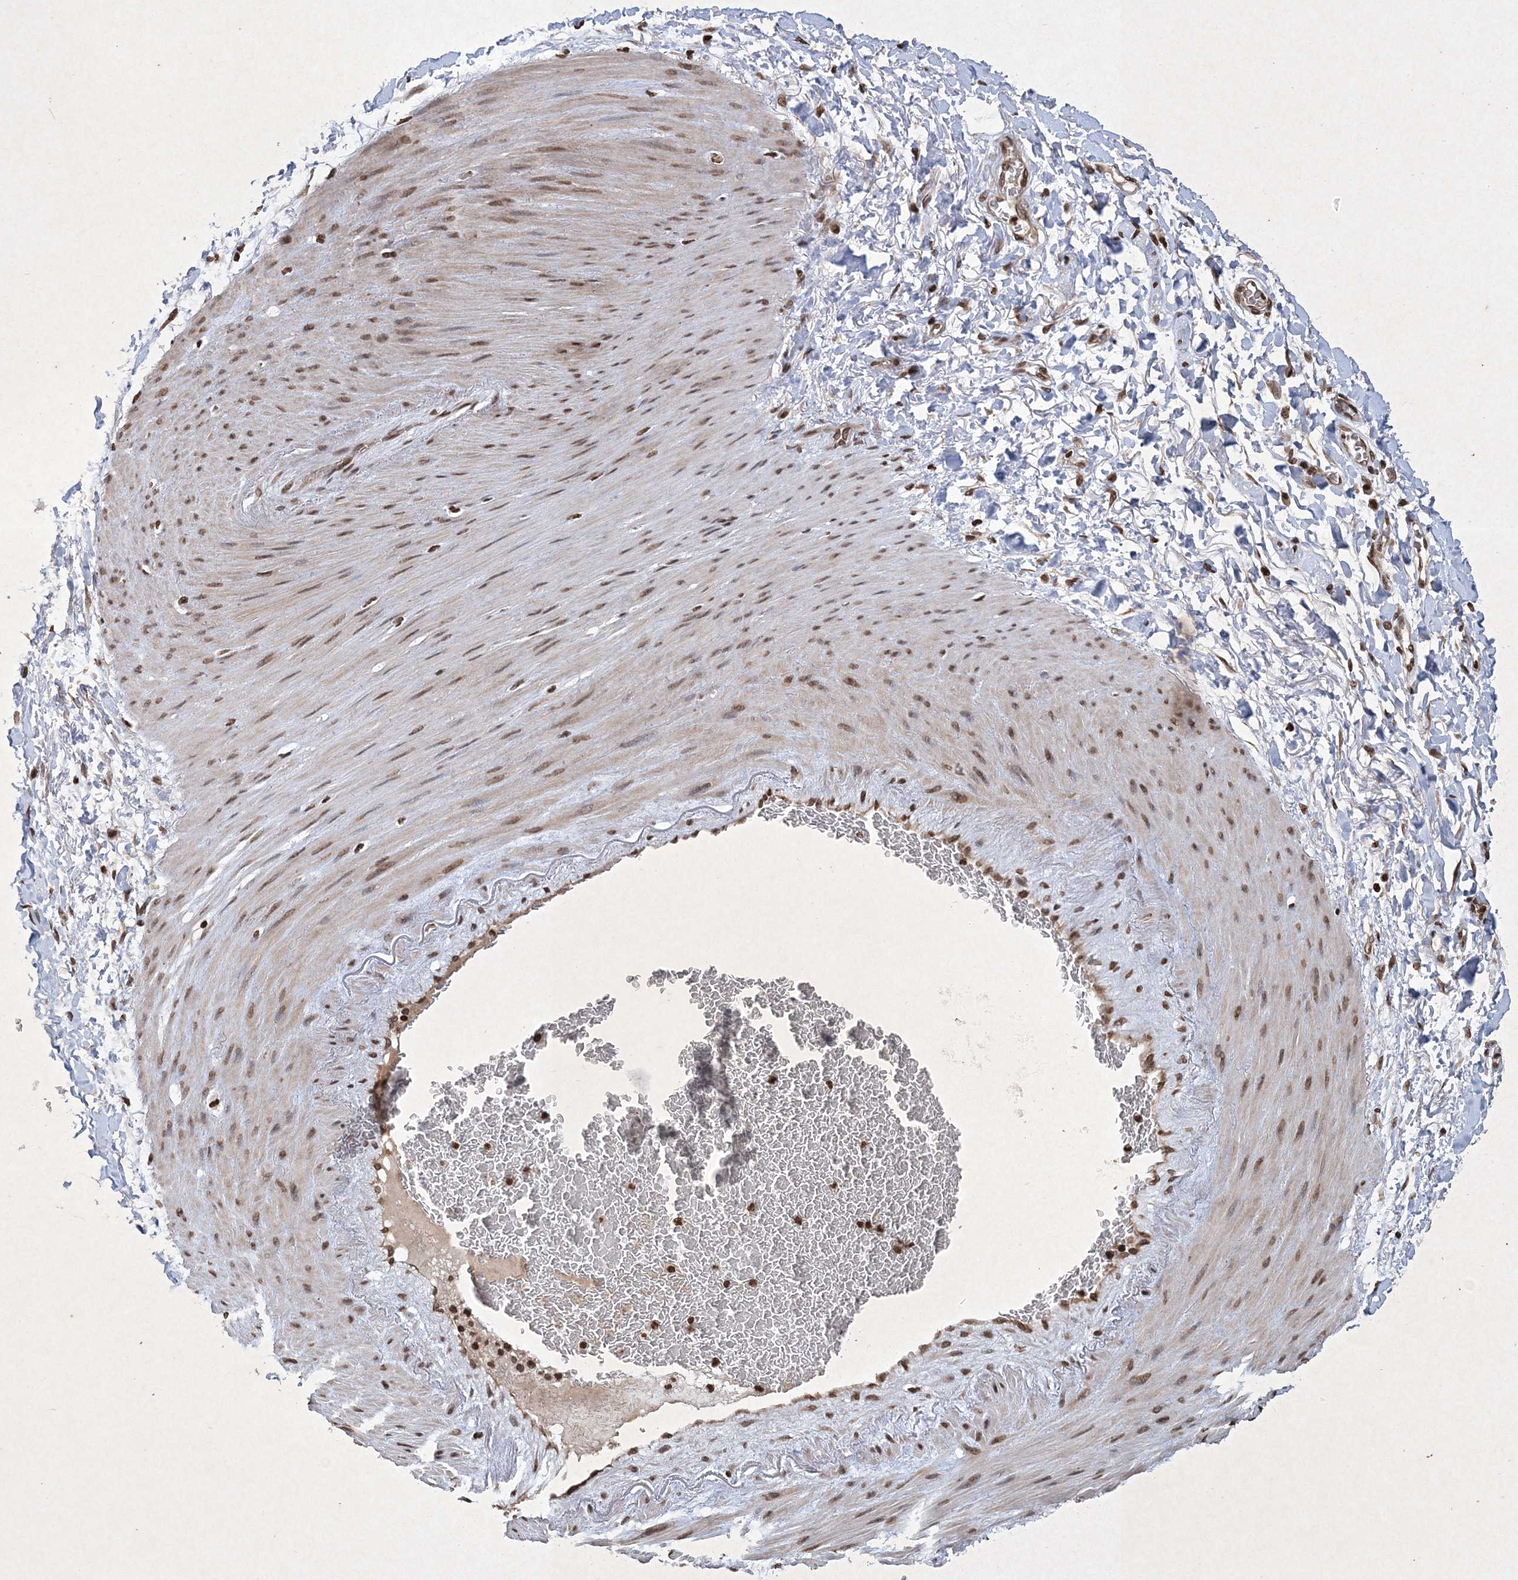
{"staining": {"intensity": "strong", "quantity": ">75%", "location": "nuclear"}, "tissue": "adipose tissue", "cell_type": "Adipocytes", "image_type": "normal", "snomed": [{"axis": "morphology", "description": "Normal tissue, NOS"}, {"axis": "morphology", "description": "Adenocarcinoma, NOS"}, {"axis": "topography", "description": "Esophagus"}], "caption": "IHC histopathology image of benign adipose tissue stained for a protein (brown), which displays high levels of strong nuclear expression in about >75% of adipocytes.", "gene": "NEDD9", "patient": {"sex": "male", "age": 62}}